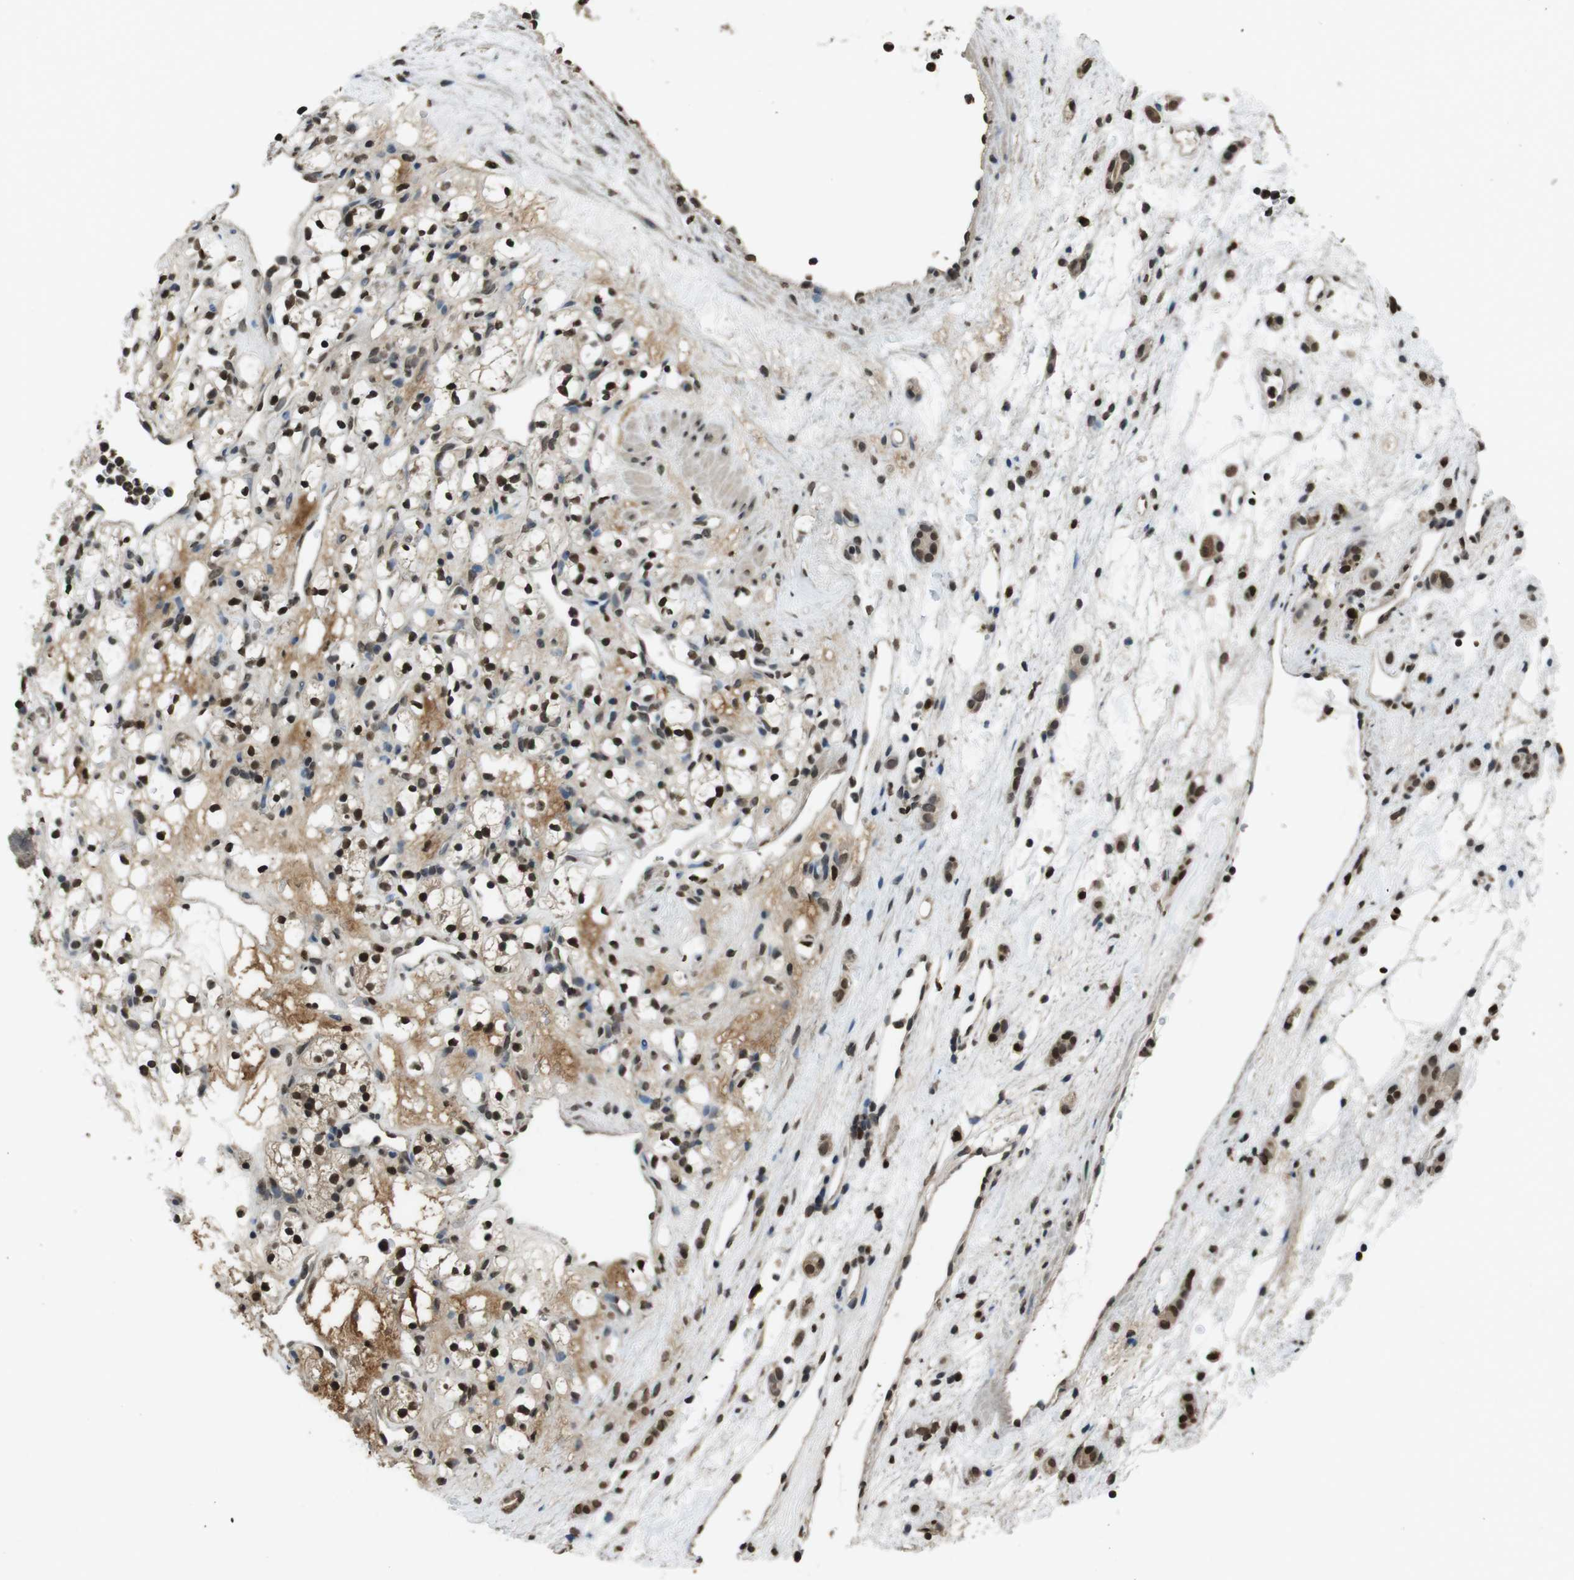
{"staining": {"intensity": "strong", "quantity": ">75%", "location": "nuclear"}, "tissue": "renal cancer", "cell_type": "Tumor cells", "image_type": "cancer", "snomed": [{"axis": "morphology", "description": "Adenocarcinoma, NOS"}, {"axis": "topography", "description": "Kidney"}], "caption": "Renal cancer stained with a protein marker reveals strong staining in tumor cells.", "gene": "MAF", "patient": {"sex": "female", "age": 60}}